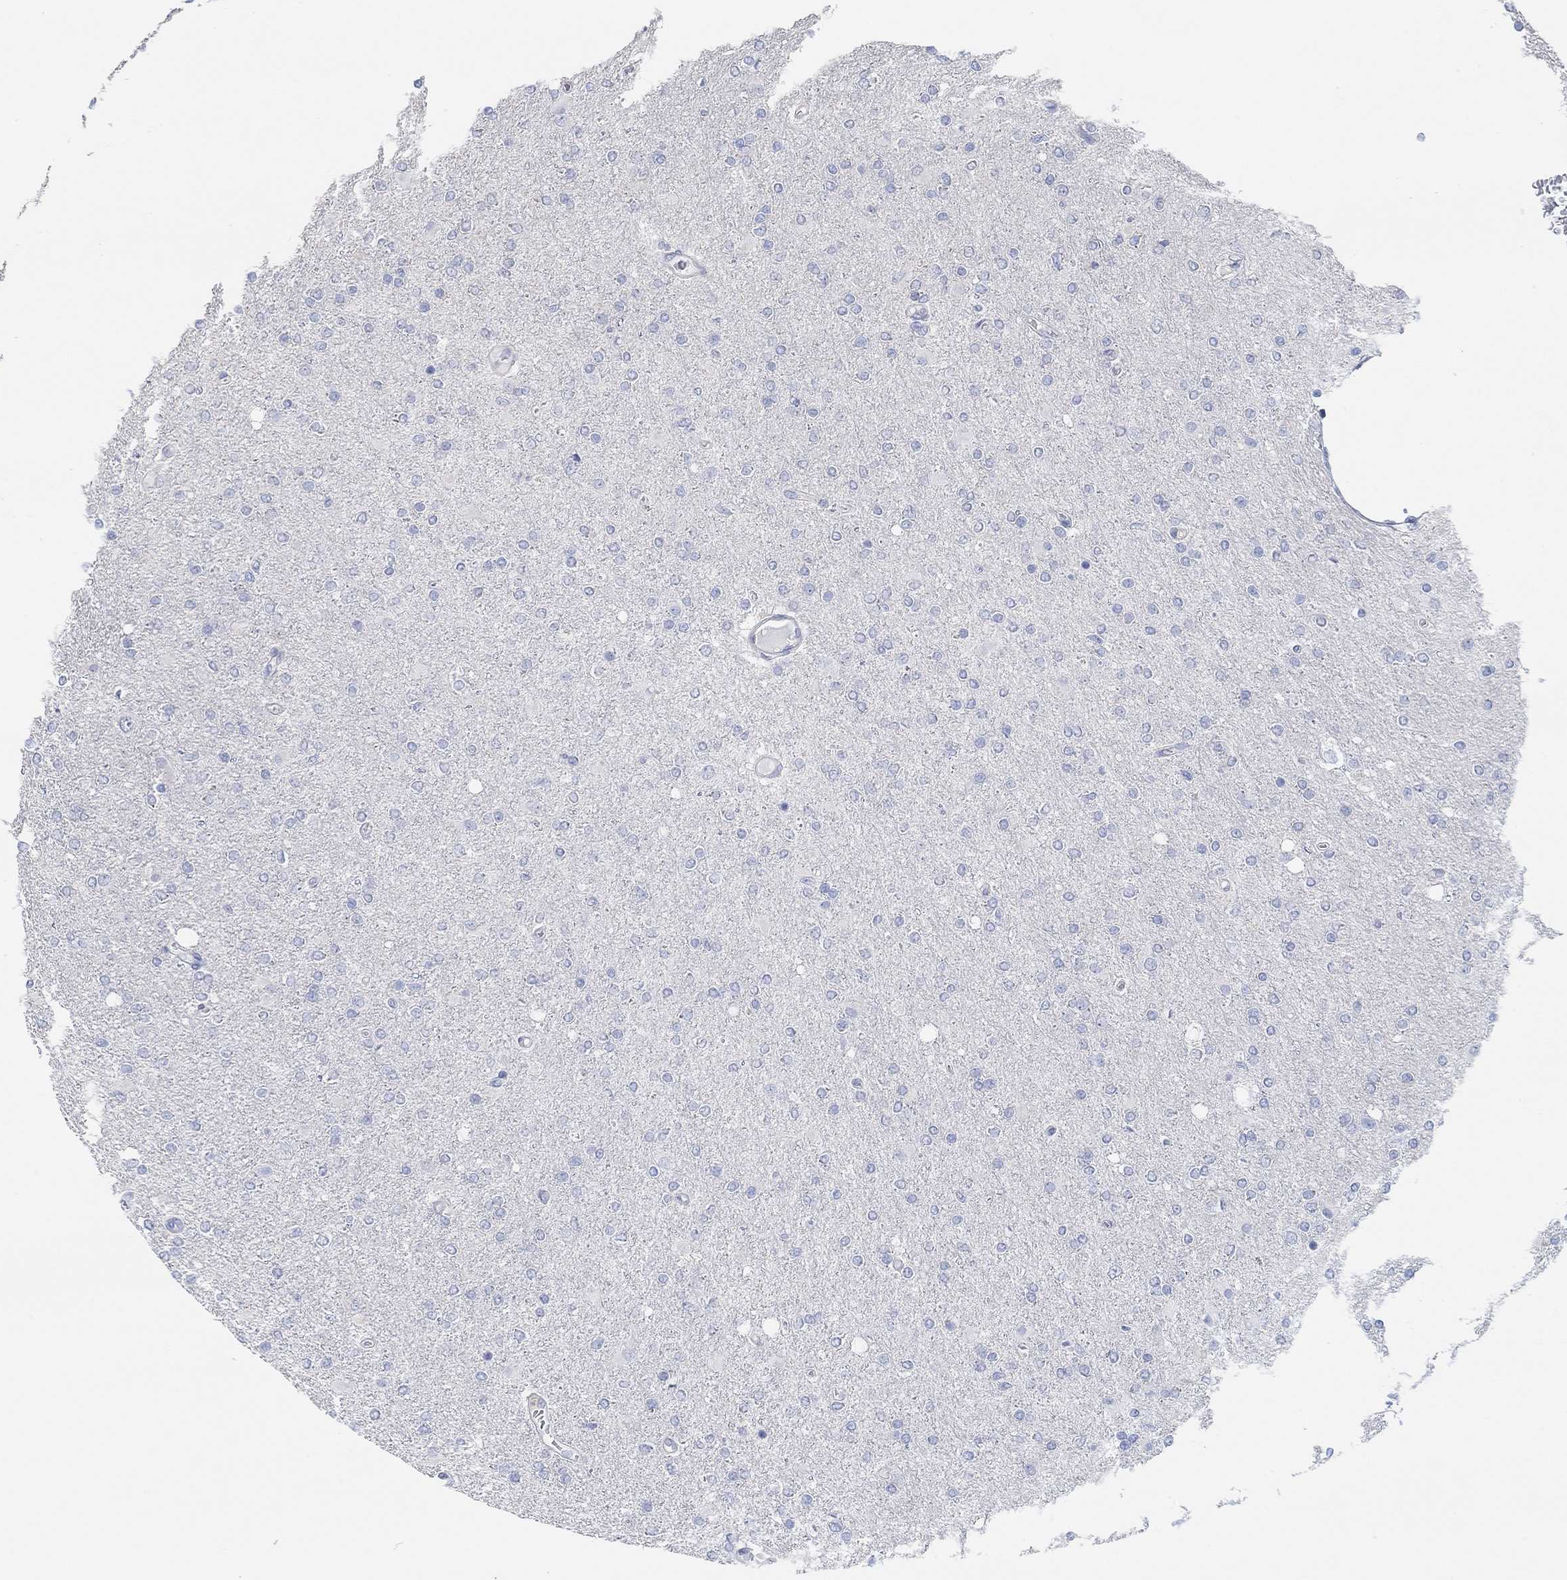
{"staining": {"intensity": "negative", "quantity": "none", "location": "none"}, "tissue": "glioma", "cell_type": "Tumor cells", "image_type": "cancer", "snomed": [{"axis": "morphology", "description": "Glioma, malignant, High grade"}, {"axis": "topography", "description": "Cerebral cortex"}], "caption": "Image shows no protein expression in tumor cells of glioma tissue. Brightfield microscopy of IHC stained with DAB (brown) and hematoxylin (blue), captured at high magnification.", "gene": "NLRP14", "patient": {"sex": "male", "age": 70}}